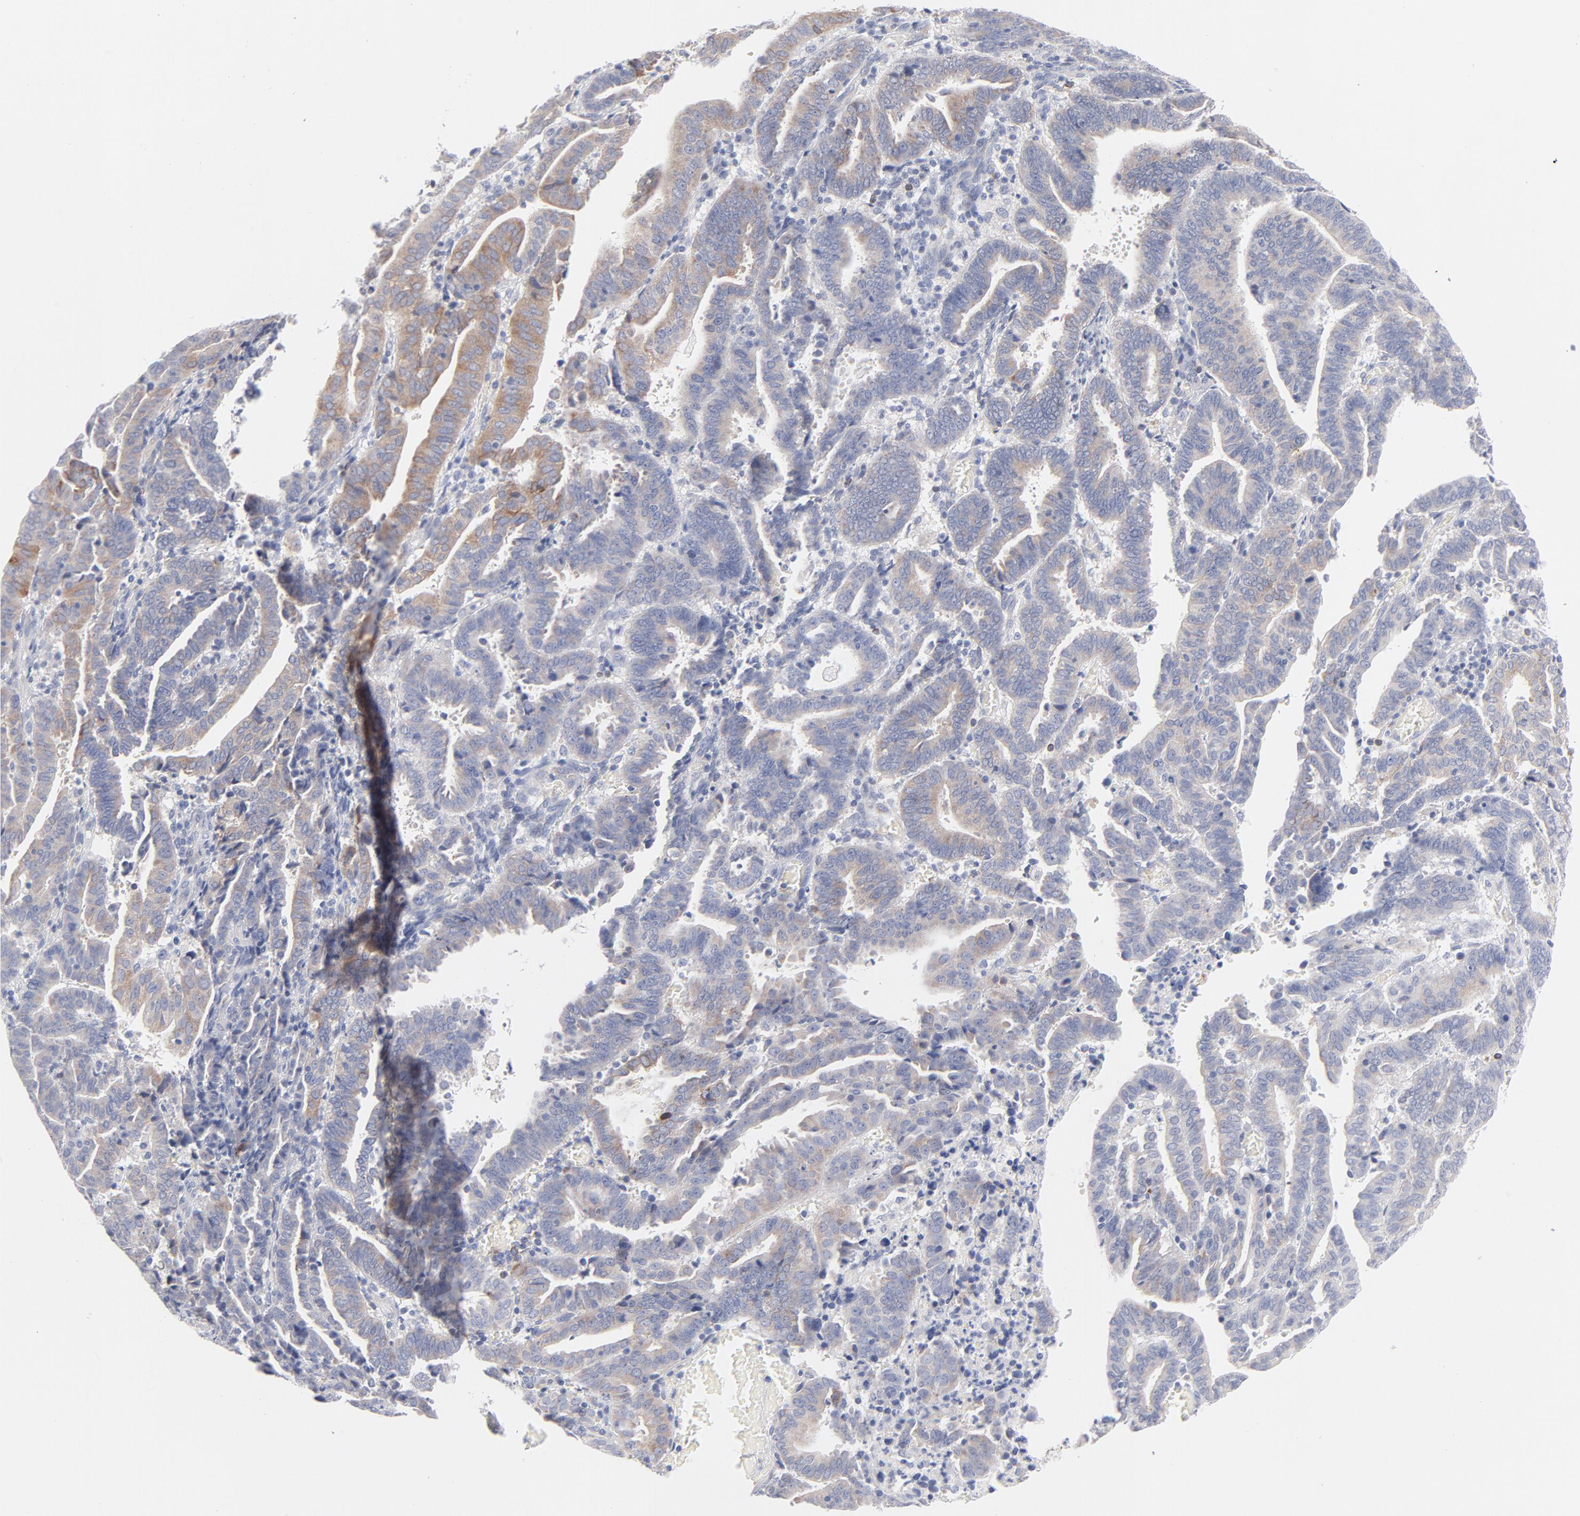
{"staining": {"intensity": "weak", "quantity": "<25%", "location": "cytoplasmic/membranous"}, "tissue": "endometrial cancer", "cell_type": "Tumor cells", "image_type": "cancer", "snomed": [{"axis": "morphology", "description": "Adenocarcinoma, NOS"}, {"axis": "topography", "description": "Uterus"}], "caption": "Immunohistochemistry (IHC) micrograph of human endometrial cancer stained for a protein (brown), which shows no expression in tumor cells. (DAB immunohistochemistry (IHC) visualized using brightfield microscopy, high magnification).", "gene": "MID1", "patient": {"sex": "female", "age": 83}}